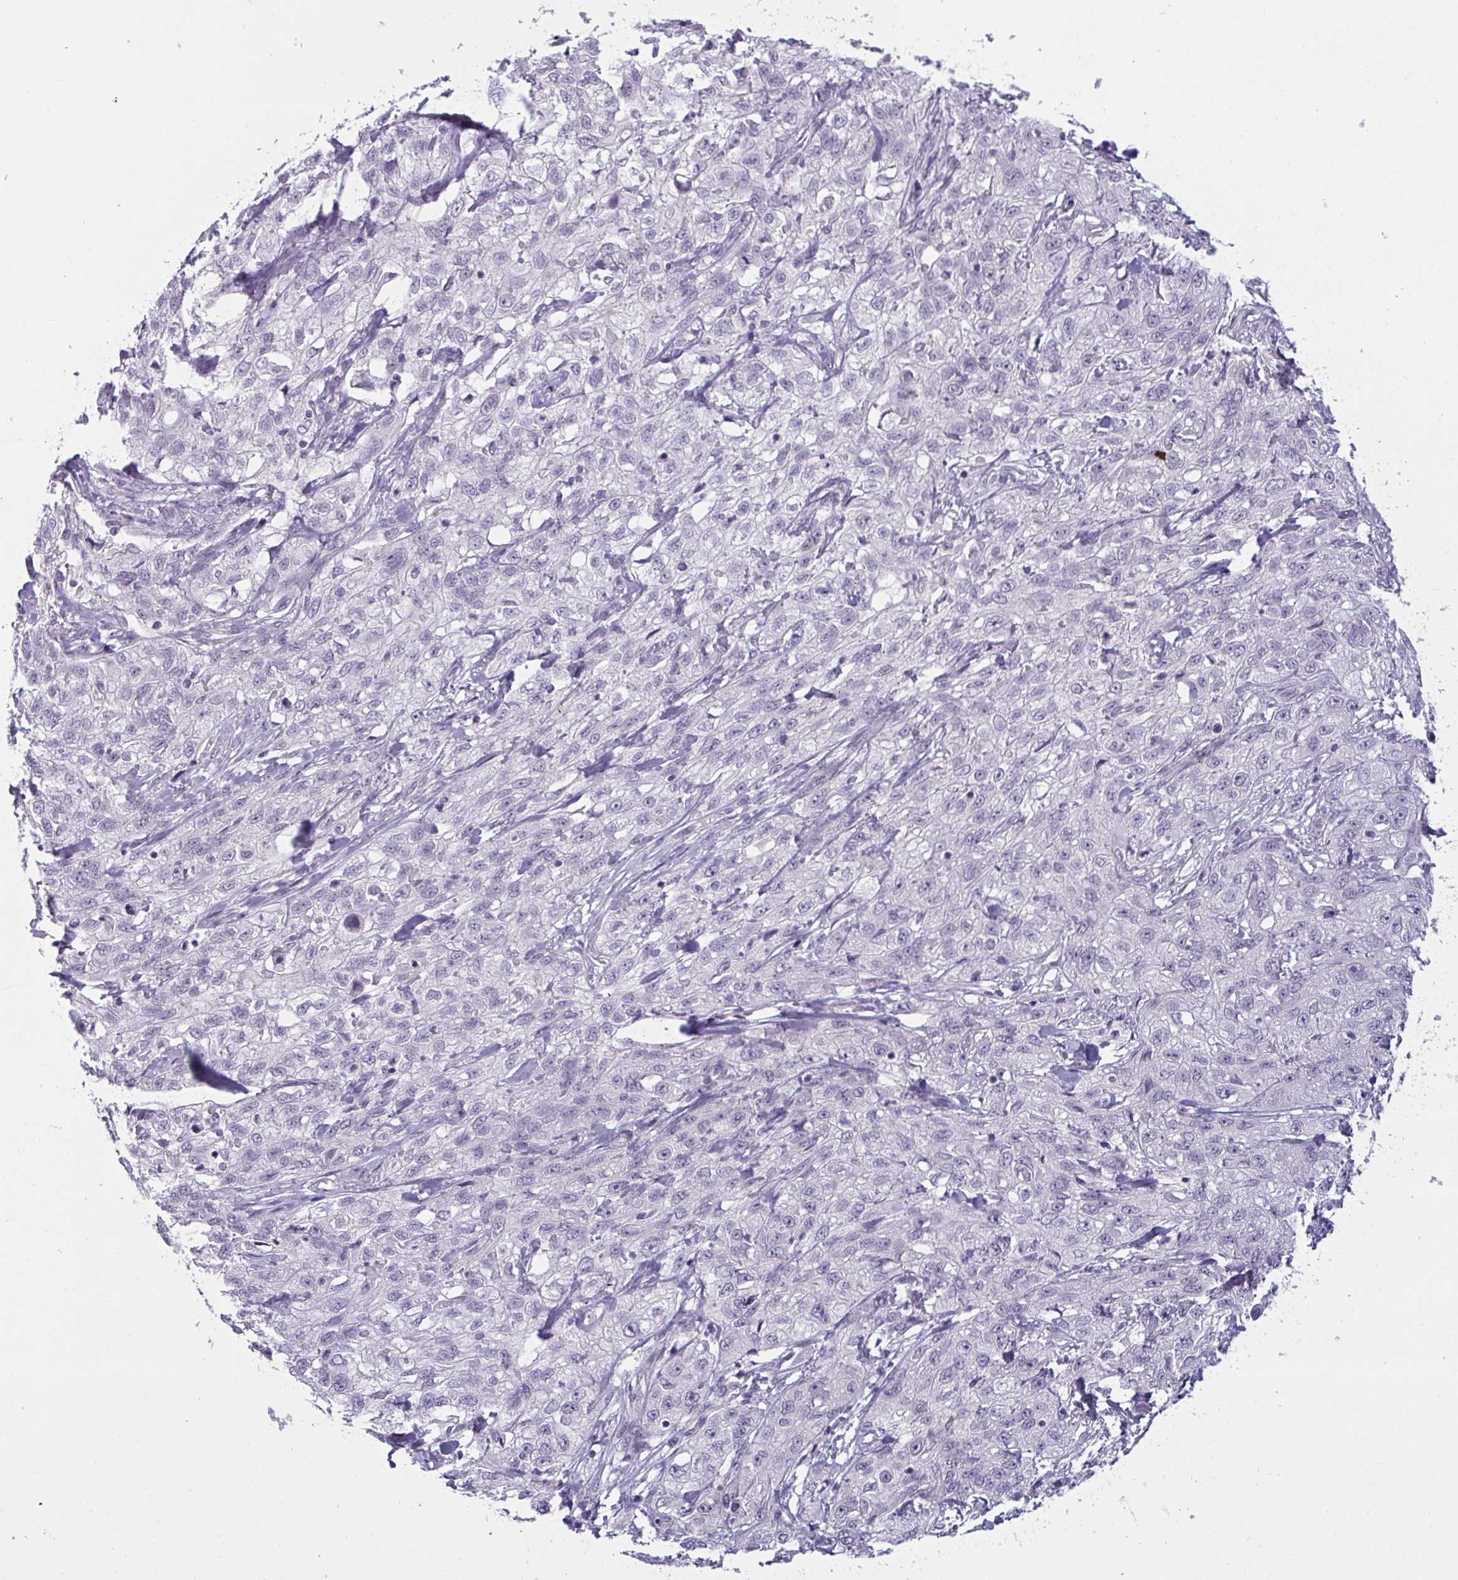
{"staining": {"intensity": "negative", "quantity": "none", "location": "none"}, "tissue": "skin cancer", "cell_type": "Tumor cells", "image_type": "cancer", "snomed": [{"axis": "morphology", "description": "Squamous cell carcinoma, NOS"}, {"axis": "topography", "description": "Skin"}, {"axis": "topography", "description": "Vulva"}], "caption": "The histopathology image demonstrates no staining of tumor cells in skin cancer (squamous cell carcinoma). Brightfield microscopy of immunohistochemistry stained with DAB (brown) and hematoxylin (blue), captured at high magnification.", "gene": "TBC1D4", "patient": {"sex": "female", "age": 86}}